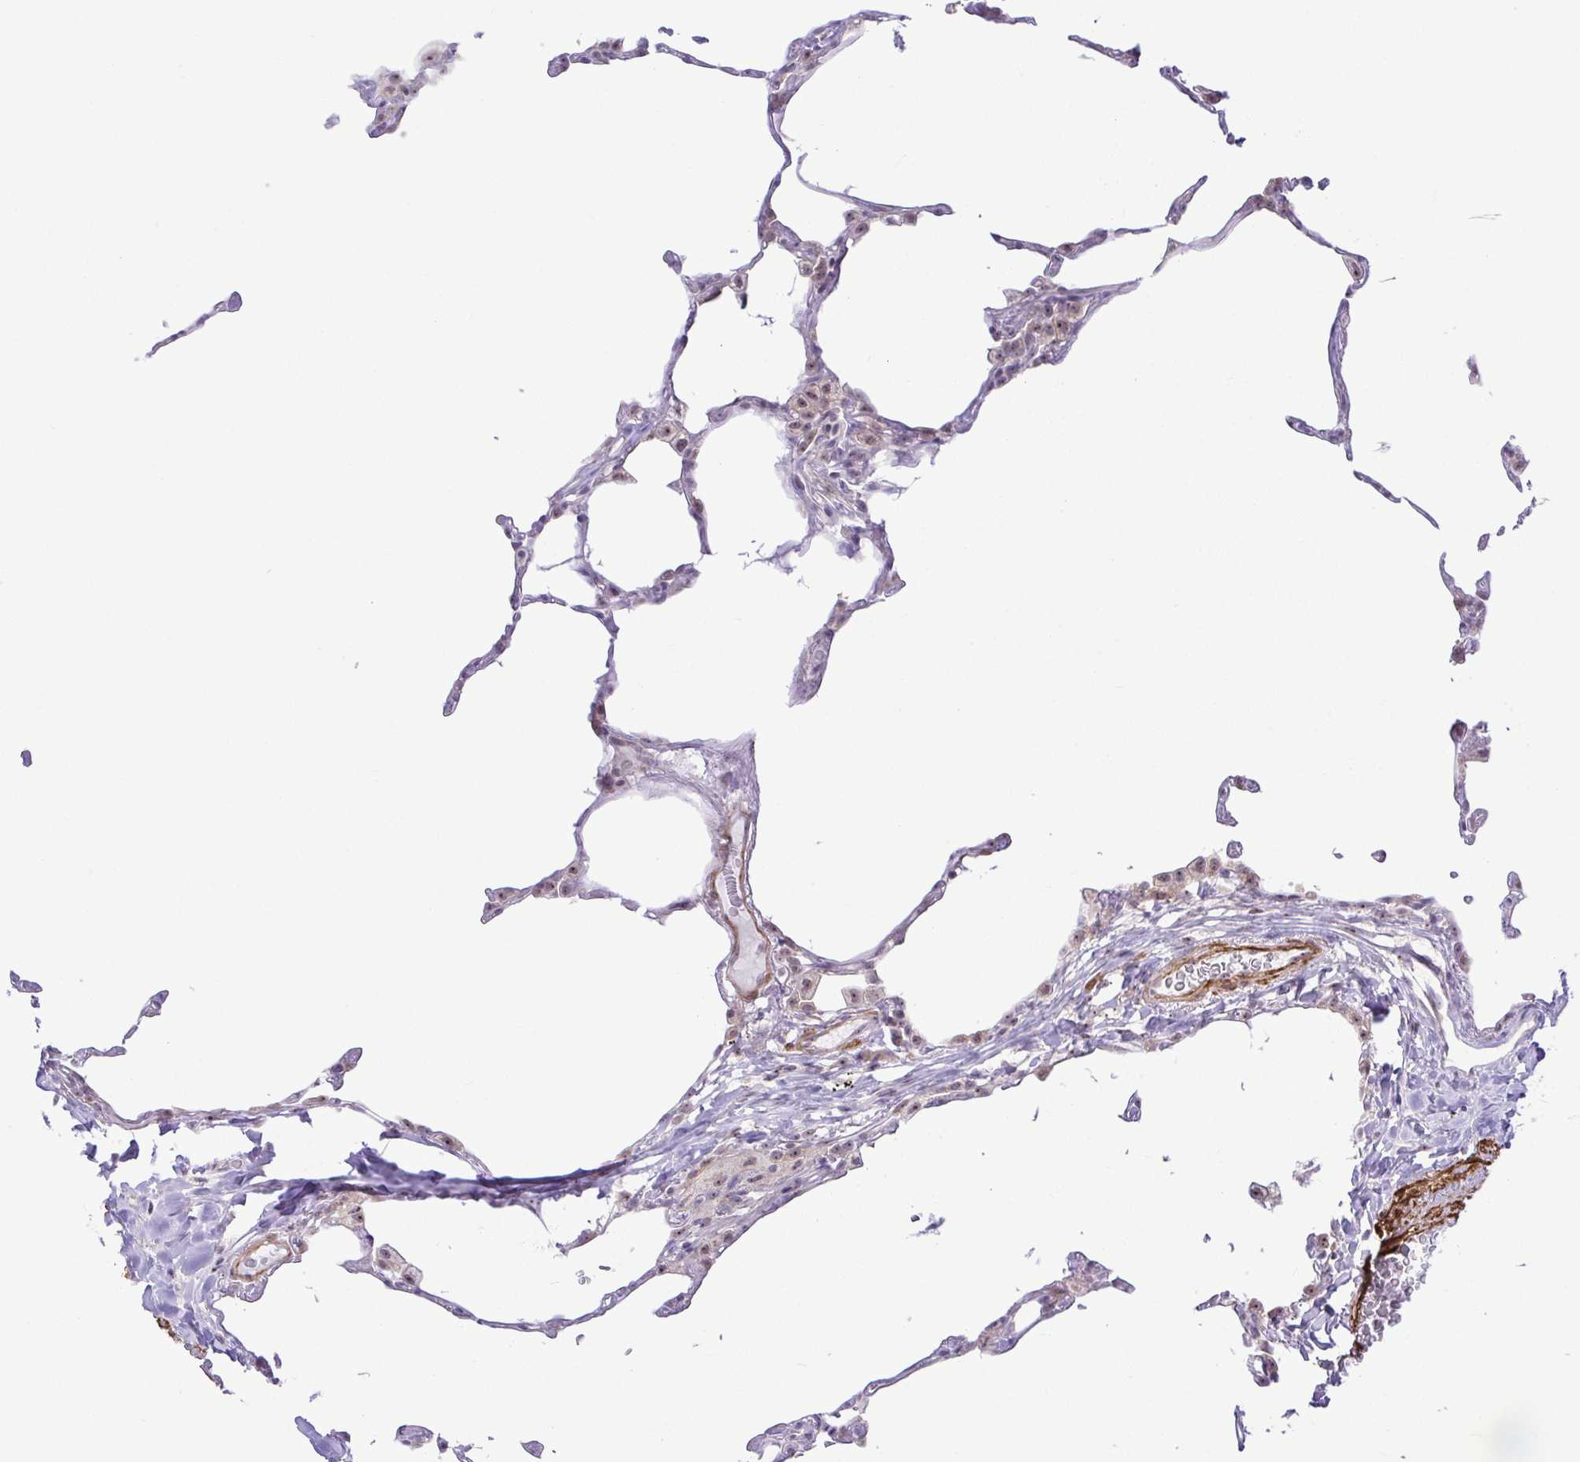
{"staining": {"intensity": "negative", "quantity": "none", "location": "none"}, "tissue": "lung", "cell_type": "Alveolar cells", "image_type": "normal", "snomed": [{"axis": "morphology", "description": "Normal tissue, NOS"}, {"axis": "topography", "description": "Lung"}], "caption": "Human lung stained for a protein using IHC exhibits no positivity in alveolar cells.", "gene": "RSL24D1", "patient": {"sex": "female", "age": 57}}